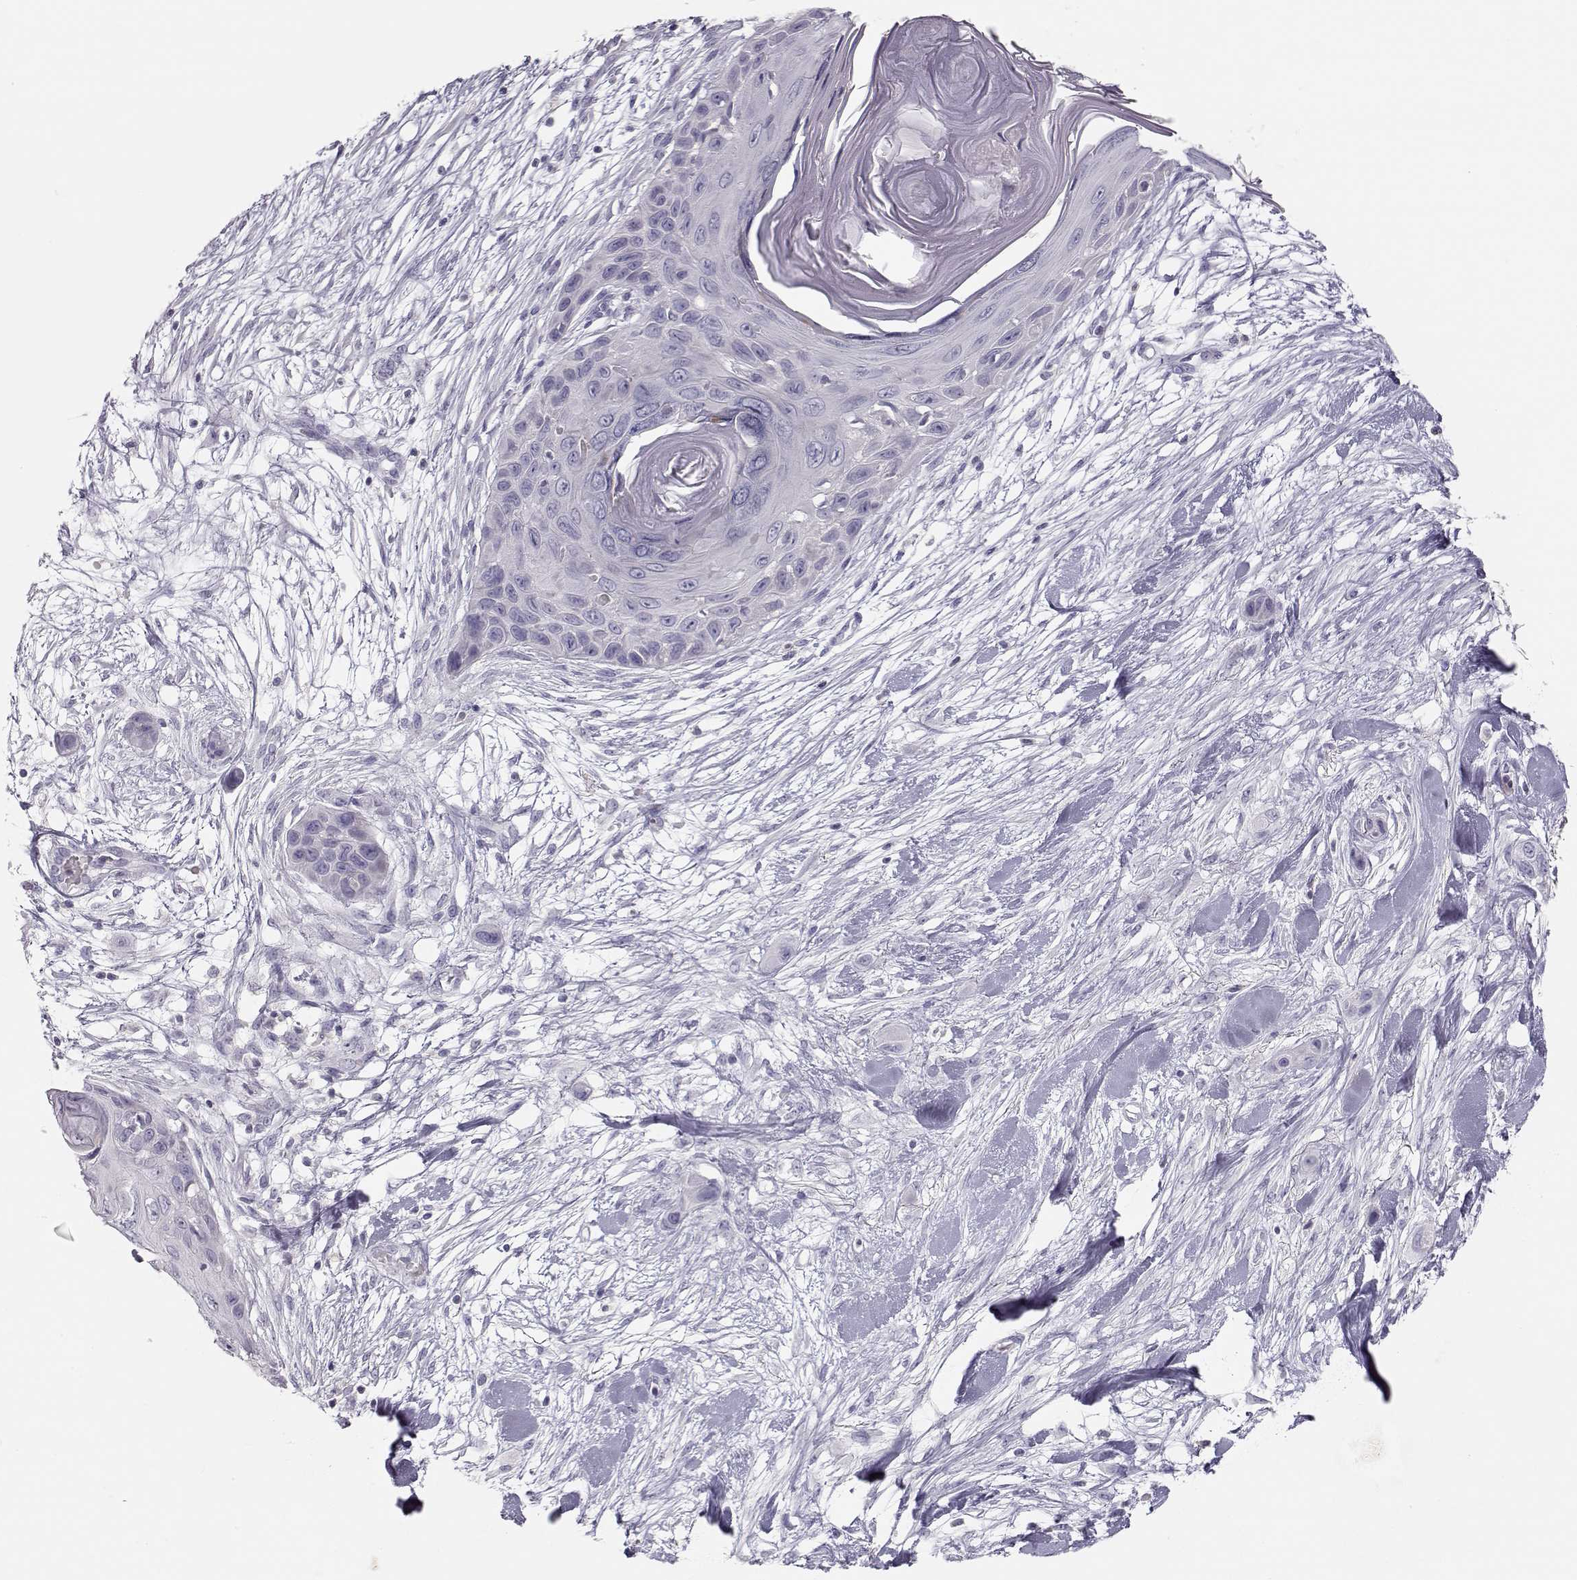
{"staining": {"intensity": "negative", "quantity": "none", "location": "none"}, "tissue": "skin cancer", "cell_type": "Tumor cells", "image_type": "cancer", "snomed": [{"axis": "morphology", "description": "Squamous cell carcinoma, NOS"}, {"axis": "topography", "description": "Skin"}], "caption": "The image reveals no significant positivity in tumor cells of skin cancer. (Stains: DAB (3,3'-diaminobenzidine) IHC with hematoxylin counter stain, Microscopy: brightfield microscopy at high magnification).", "gene": "LEPR", "patient": {"sex": "male", "age": 79}}